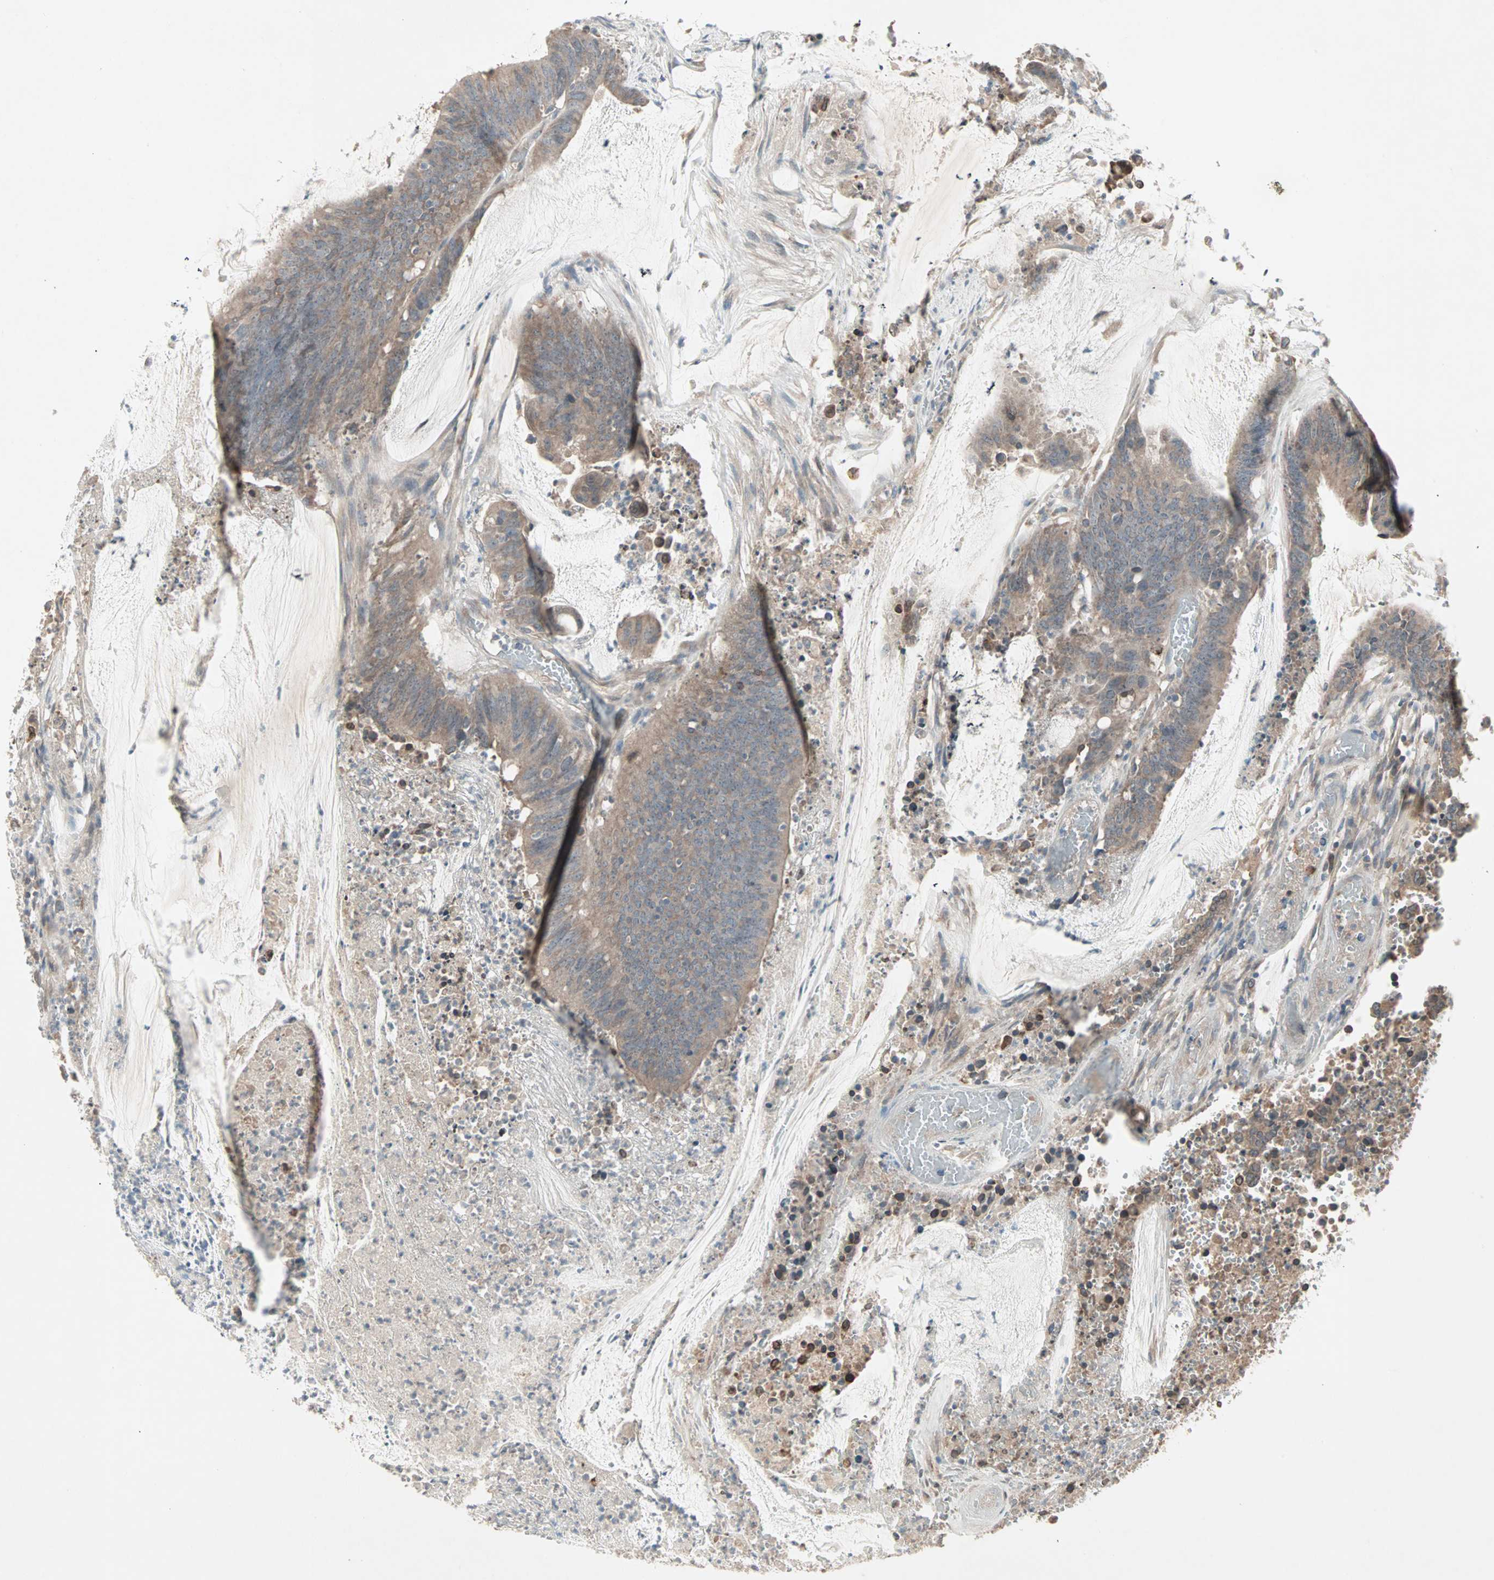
{"staining": {"intensity": "weak", "quantity": ">75%", "location": "cytoplasmic/membranous"}, "tissue": "colorectal cancer", "cell_type": "Tumor cells", "image_type": "cancer", "snomed": [{"axis": "morphology", "description": "Adenocarcinoma, NOS"}, {"axis": "topography", "description": "Rectum"}], "caption": "High-magnification brightfield microscopy of adenocarcinoma (colorectal) stained with DAB (brown) and counterstained with hematoxylin (blue). tumor cells exhibit weak cytoplasmic/membranous positivity is identified in approximately>75% of cells.", "gene": "JMJD7-PLA2G4B", "patient": {"sex": "female", "age": 66}}